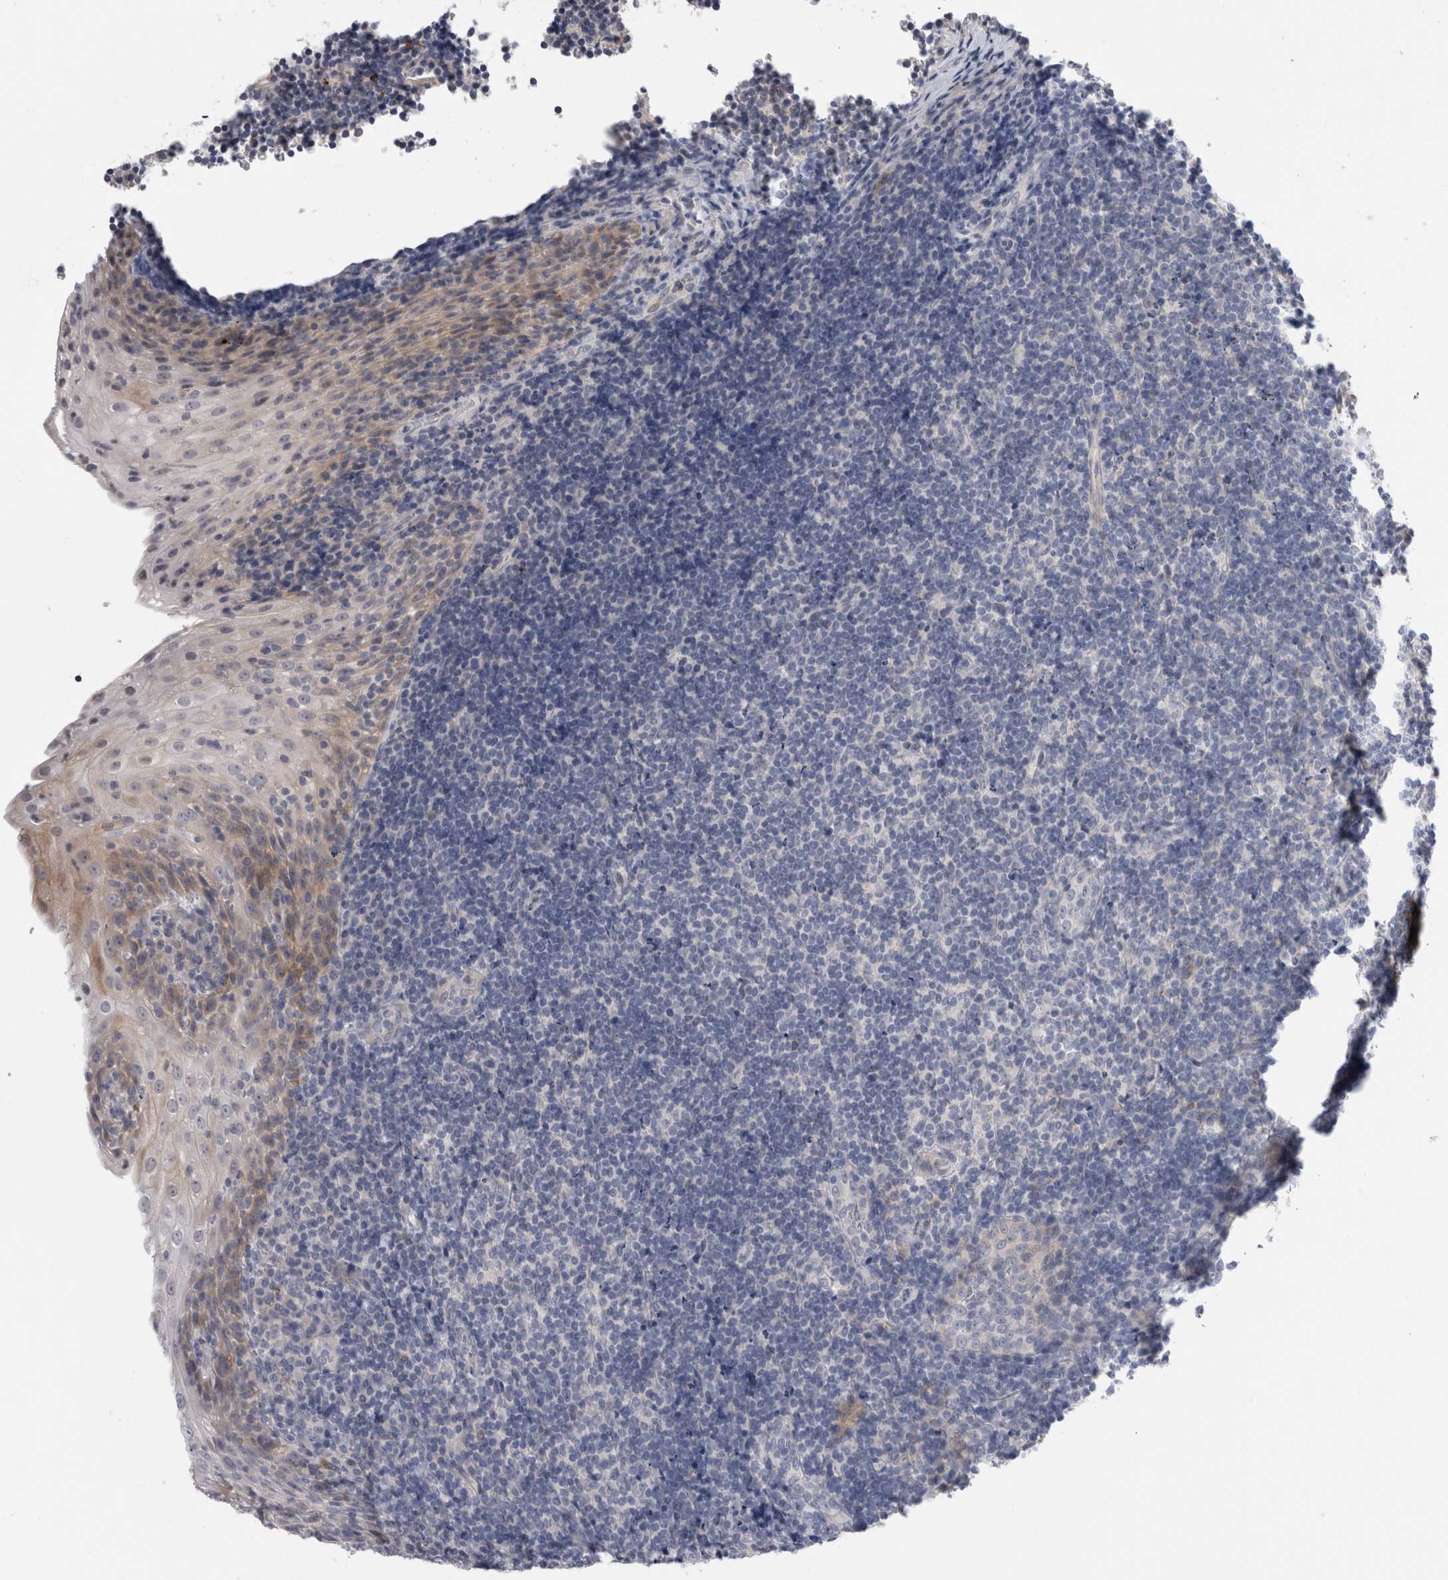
{"staining": {"intensity": "moderate", "quantity": "<25%", "location": "cytoplasmic/membranous"}, "tissue": "tonsil", "cell_type": "Germinal center cells", "image_type": "normal", "snomed": [{"axis": "morphology", "description": "Normal tissue, NOS"}, {"axis": "topography", "description": "Tonsil"}], "caption": "Normal tonsil reveals moderate cytoplasmic/membranous positivity in approximately <25% of germinal center cells.", "gene": "SLC20A2", "patient": {"sex": "male", "age": 37}}